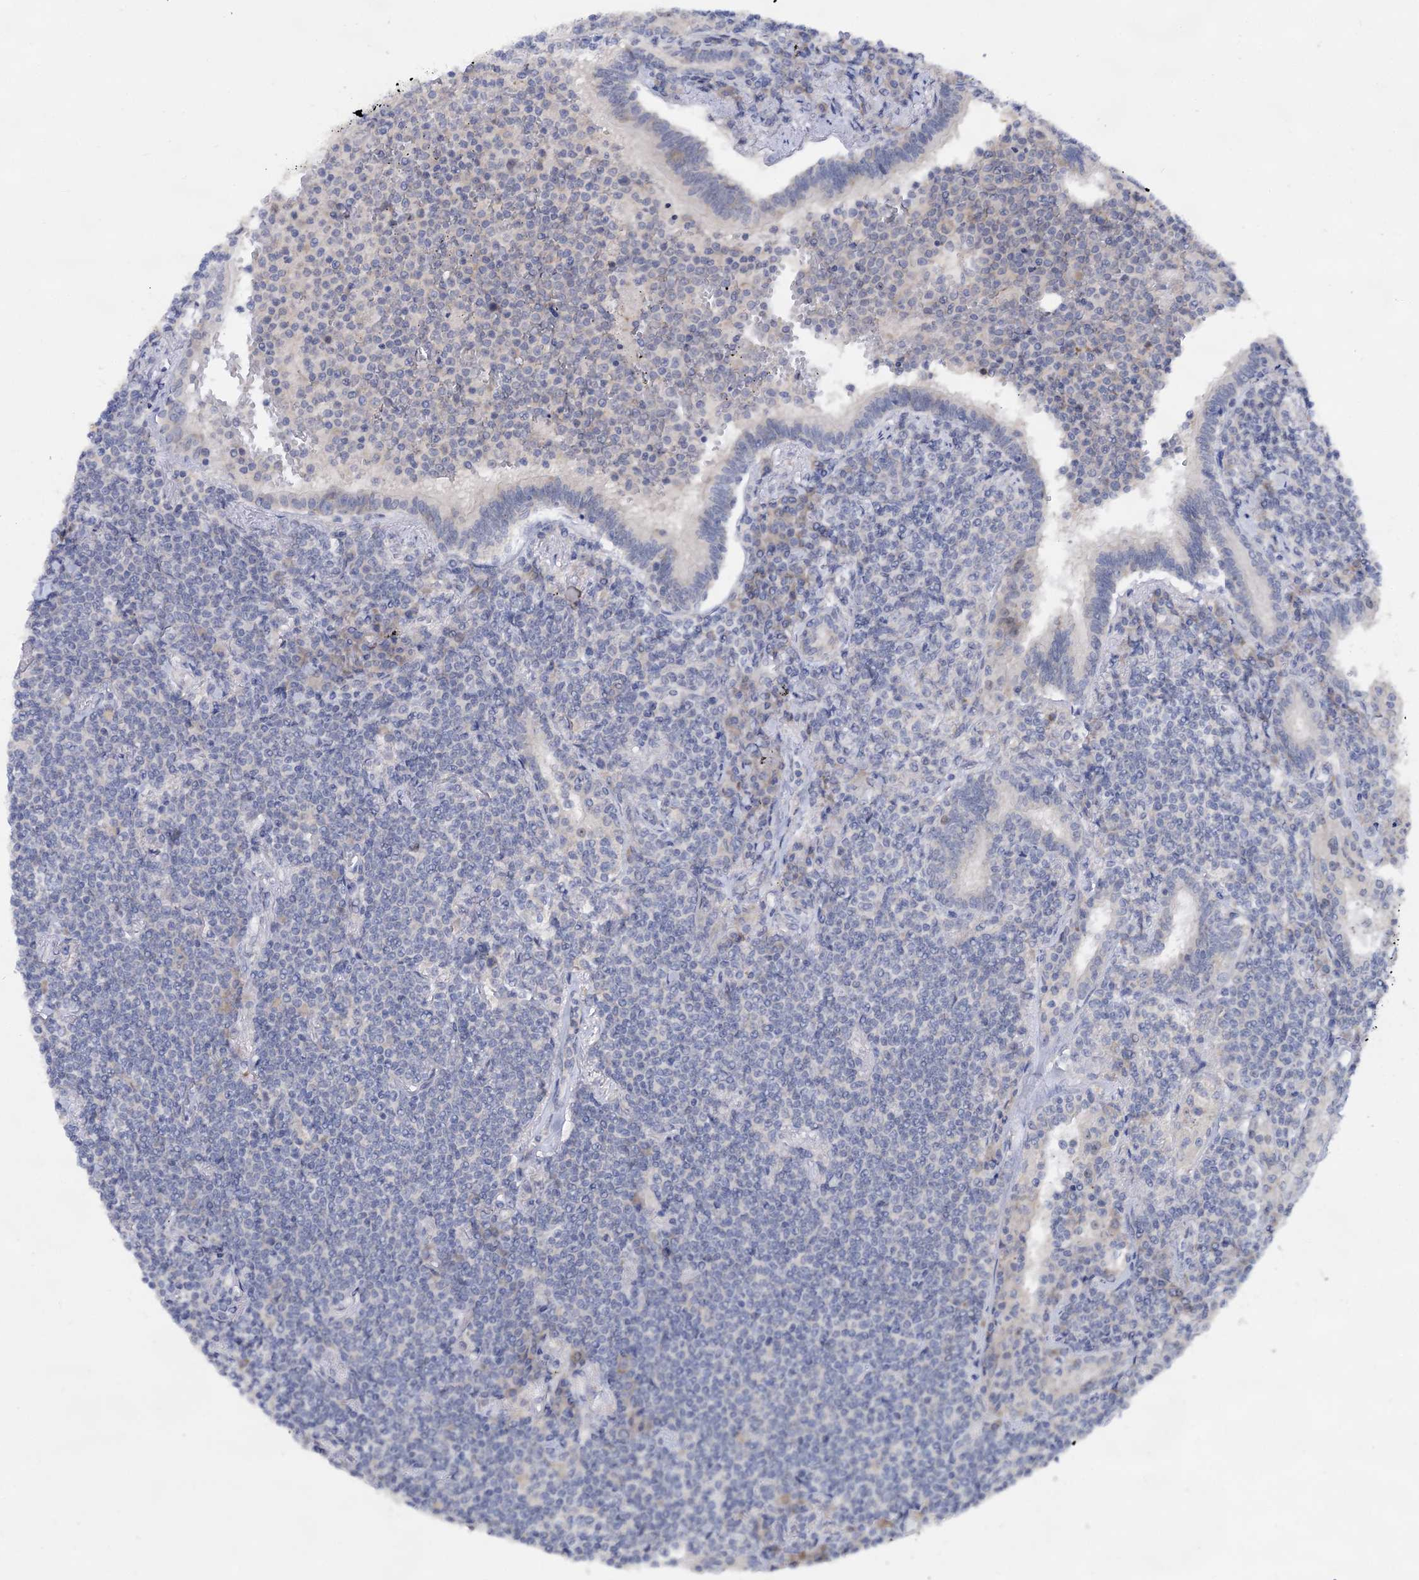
{"staining": {"intensity": "negative", "quantity": "none", "location": "none"}, "tissue": "lymphoma", "cell_type": "Tumor cells", "image_type": "cancer", "snomed": [{"axis": "morphology", "description": "Malignant lymphoma, non-Hodgkin's type, Low grade"}, {"axis": "topography", "description": "Lung"}], "caption": "DAB immunohistochemical staining of lymphoma shows no significant positivity in tumor cells. (DAB immunohistochemistry, high magnification).", "gene": "CAPRIN2", "patient": {"sex": "female", "age": 71}}